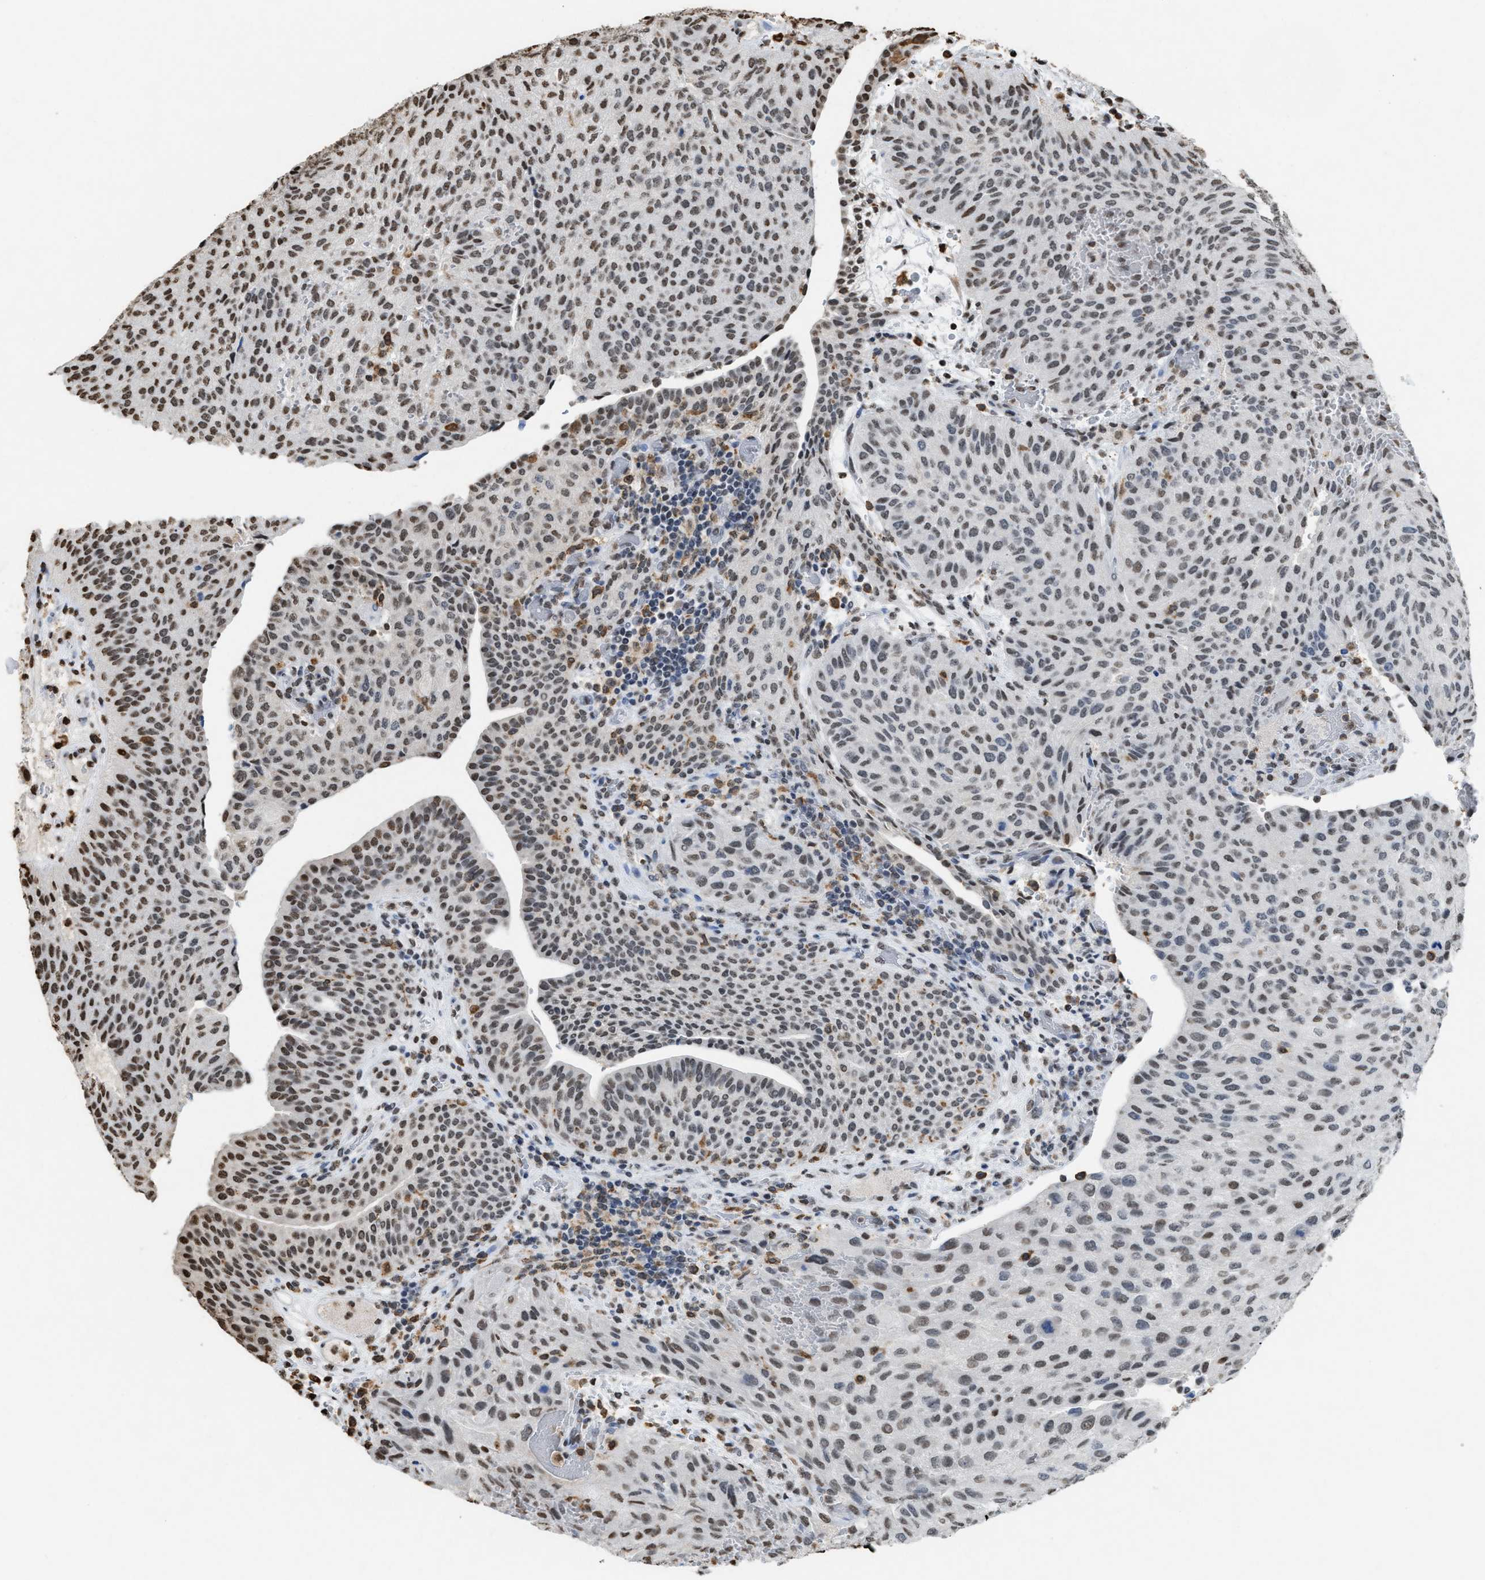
{"staining": {"intensity": "weak", "quantity": "25%-75%", "location": "nuclear"}, "tissue": "urothelial cancer", "cell_type": "Tumor cells", "image_type": "cancer", "snomed": [{"axis": "morphology", "description": "Urothelial carcinoma, Low grade"}, {"axis": "morphology", "description": "Urothelial carcinoma, High grade"}, {"axis": "topography", "description": "Urinary bladder"}], "caption": "Immunohistochemistry (DAB) staining of human high-grade urothelial carcinoma shows weak nuclear protein expression in about 25%-75% of tumor cells.", "gene": "NUP88", "patient": {"sex": "male", "age": 35}}